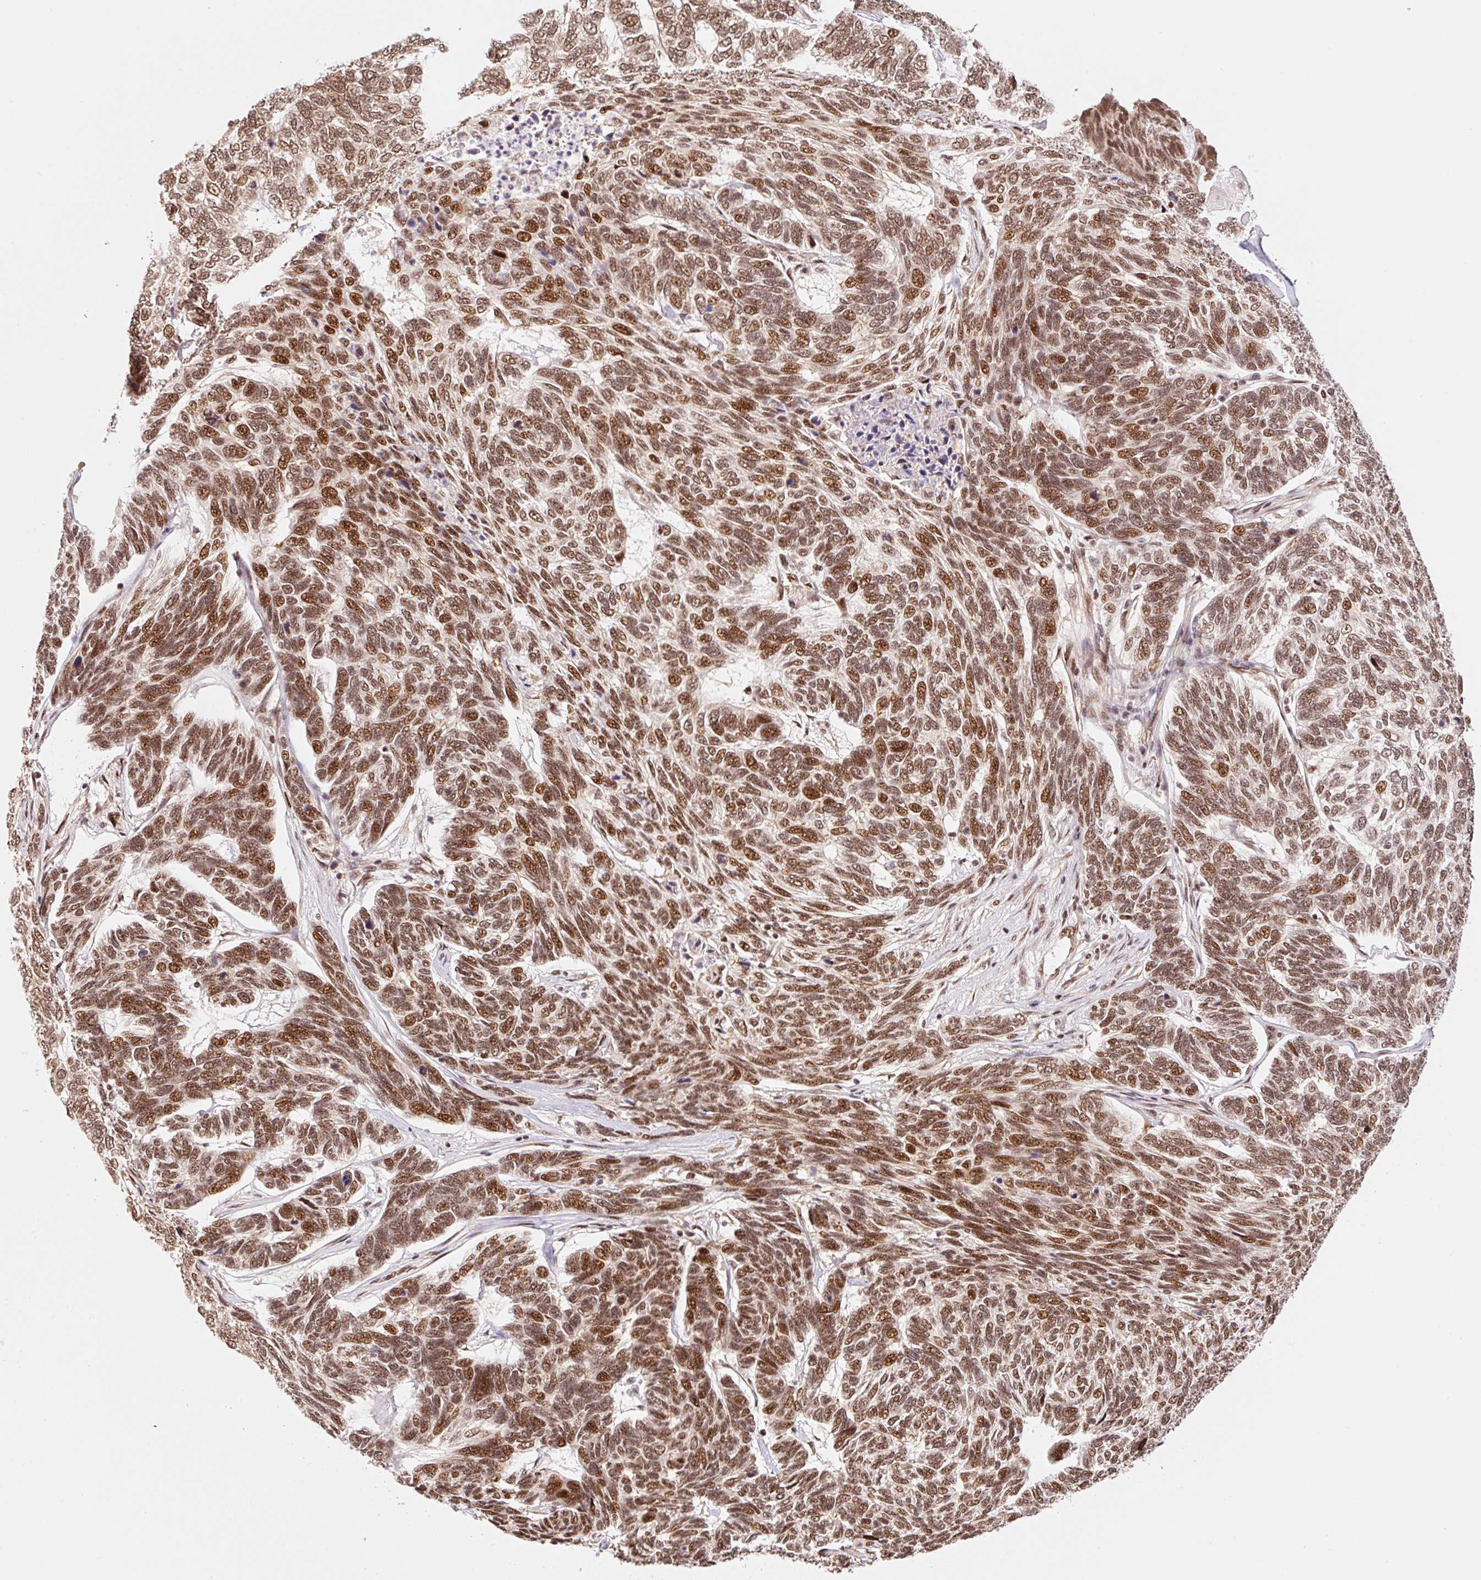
{"staining": {"intensity": "moderate", "quantity": ">75%", "location": "nuclear"}, "tissue": "skin cancer", "cell_type": "Tumor cells", "image_type": "cancer", "snomed": [{"axis": "morphology", "description": "Basal cell carcinoma"}, {"axis": "topography", "description": "Skin"}], "caption": "Moderate nuclear expression for a protein is identified in about >75% of tumor cells of basal cell carcinoma (skin) using IHC.", "gene": "INTS8", "patient": {"sex": "female", "age": 65}}